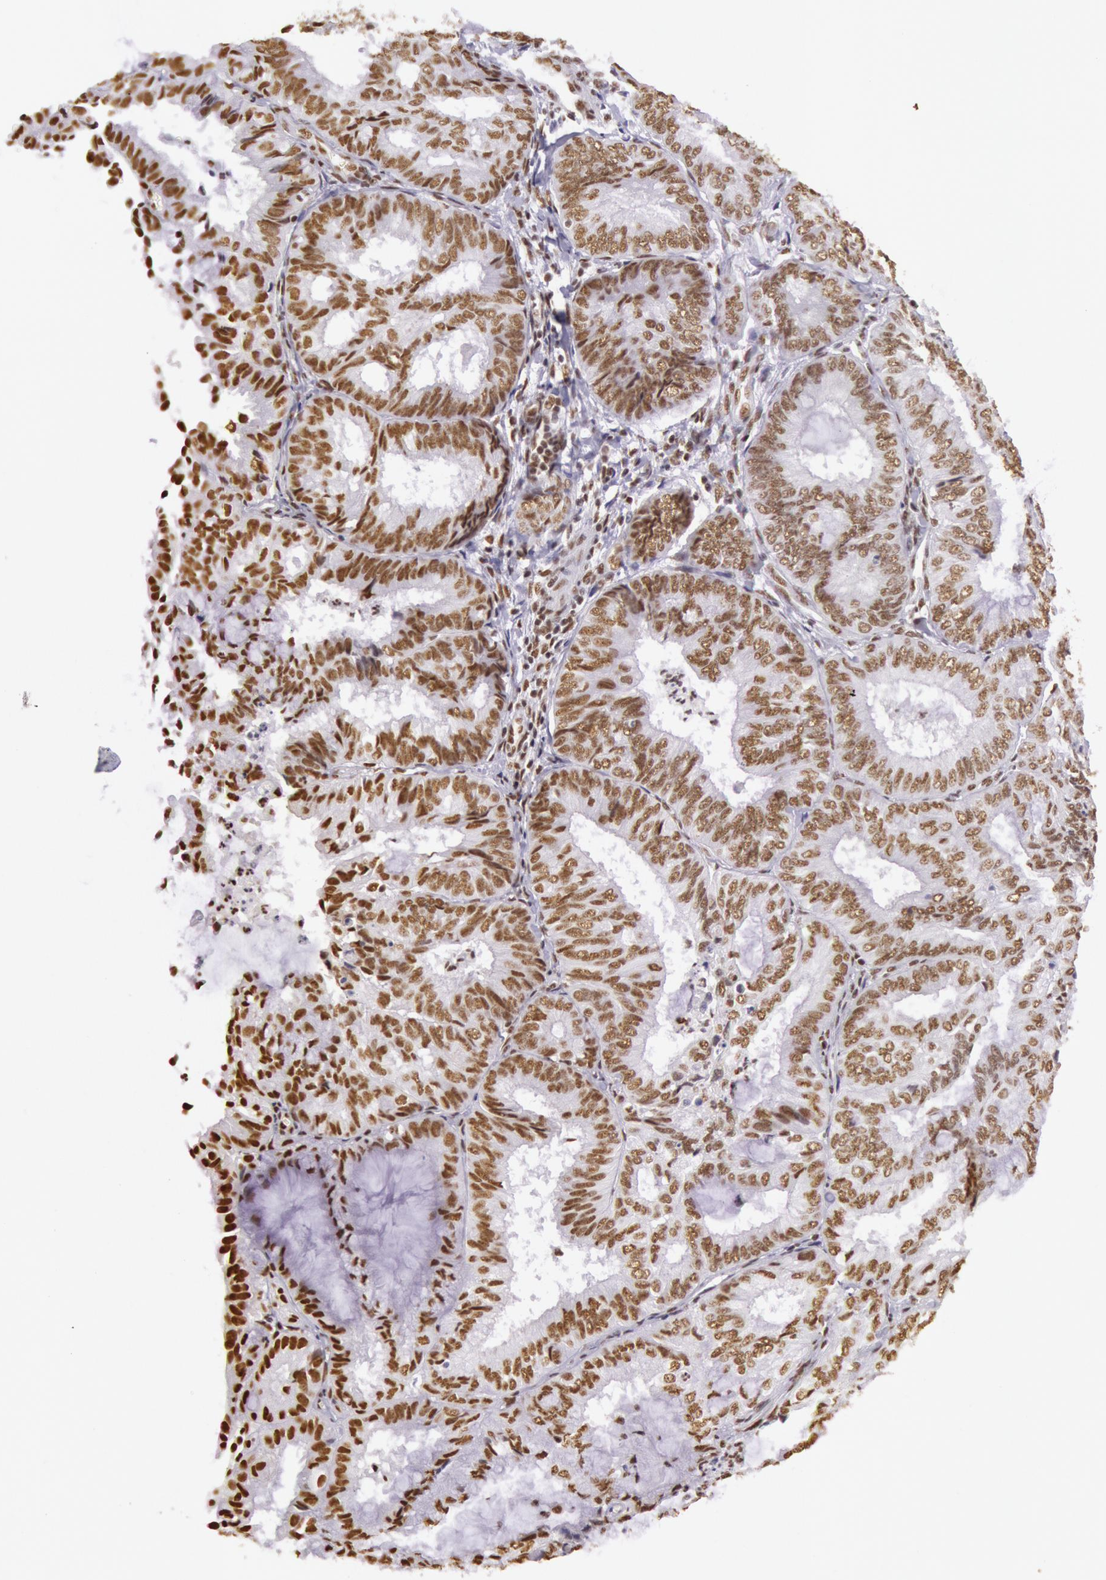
{"staining": {"intensity": "moderate", "quantity": ">75%", "location": "nuclear"}, "tissue": "endometrial cancer", "cell_type": "Tumor cells", "image_type": "cancer", "snomed": [{"axis": "morphology", "description": "Adenocarcinoma, NOS"}, {"axis": "topography", "description": "Endometrium"}], "caption": "Immunohistochemical staining of adenocarcinoma (endometrial) exhibits medium levels of moderate nuclear staining in approximately >75% of tumor cells.", "gene": "HNRNPH2", "patient": {"sex": "female", "age": 59}}